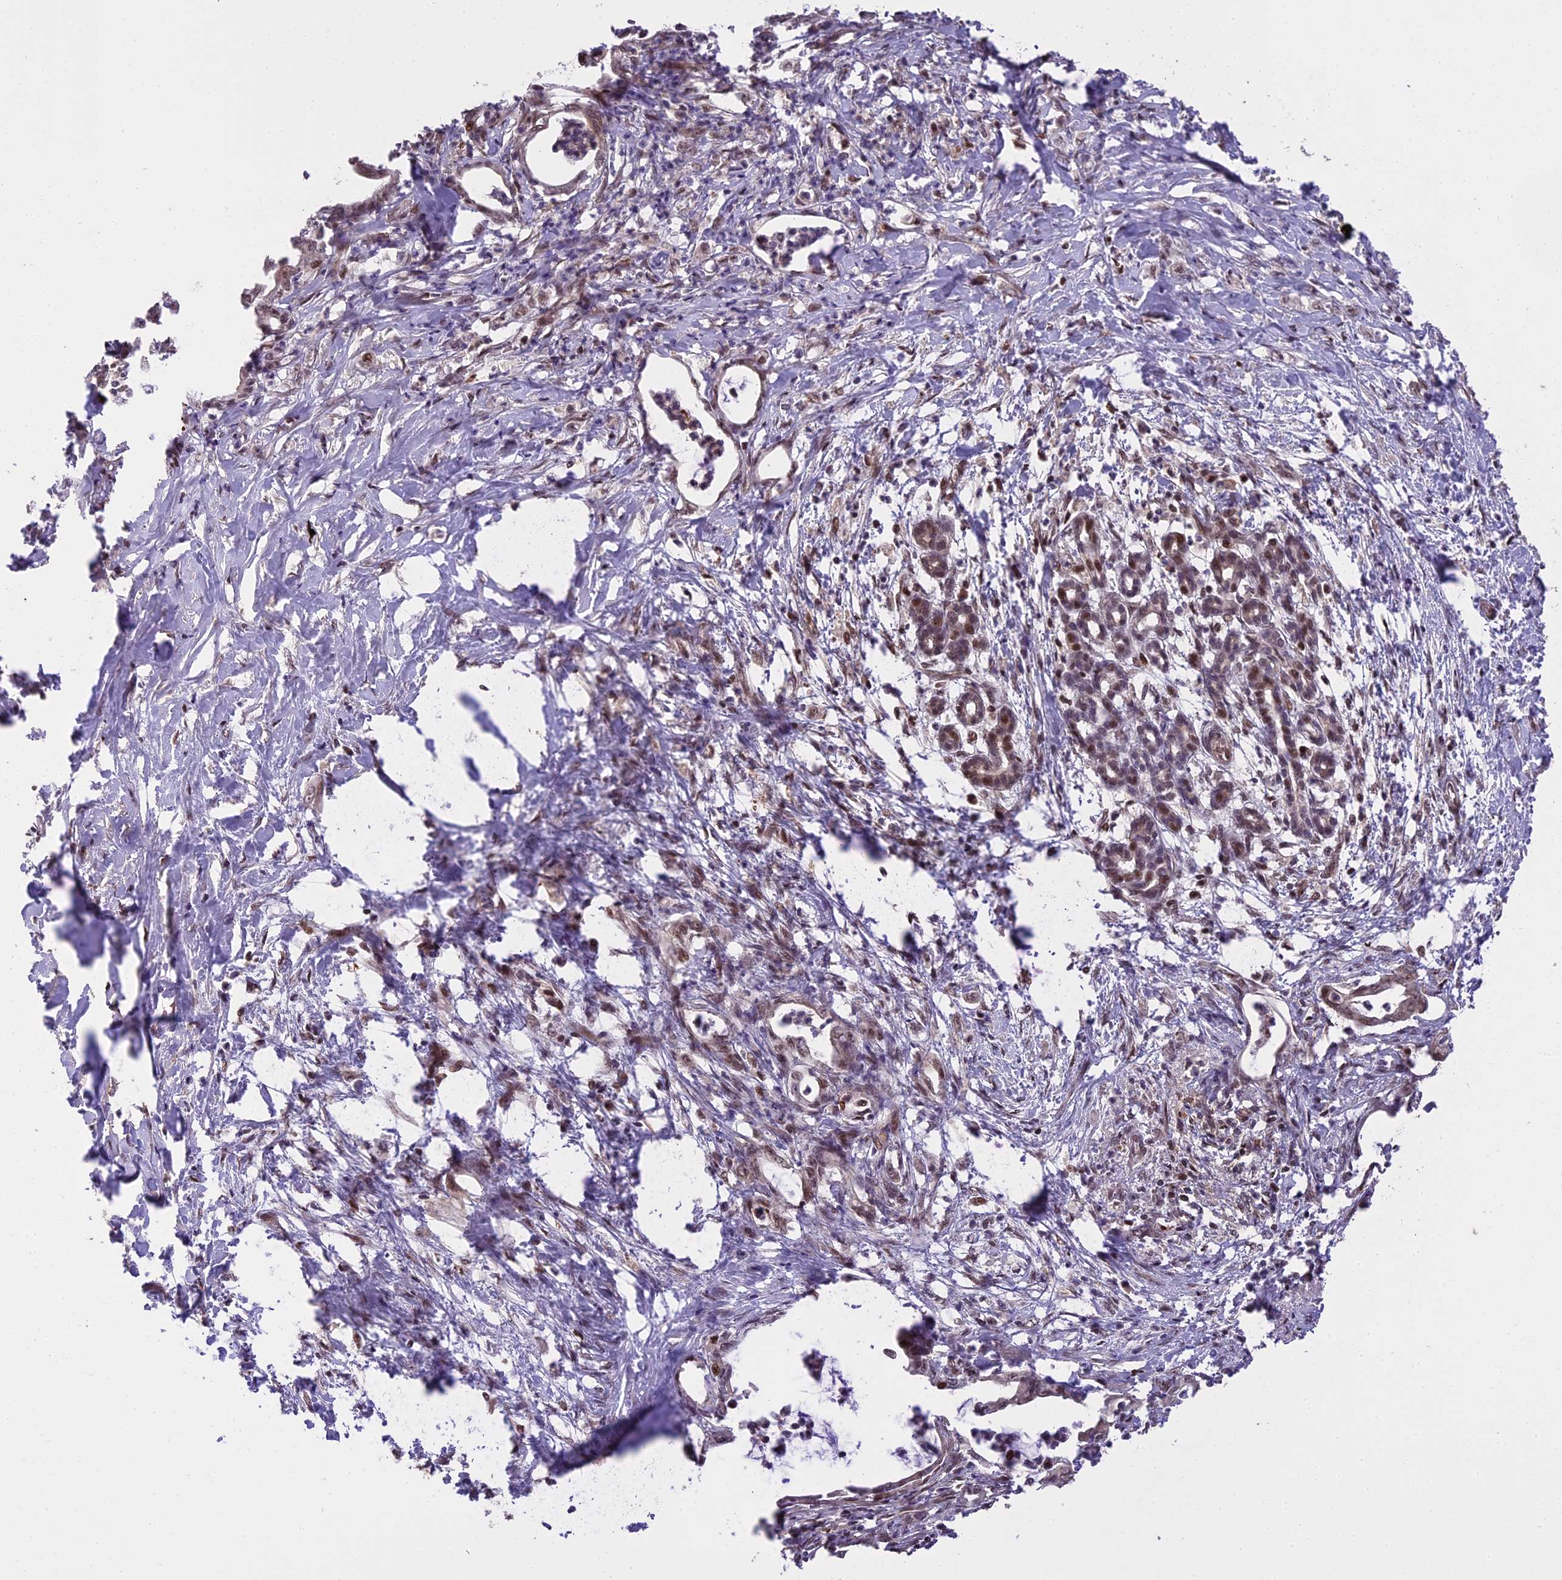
{"staining": {"intensity": "weak", "quantity": "25%-75%", "location": "cytoplasmic/membranous,nuclear"}, "tissue": "pancreatic cancer", "cell_type": "Tumor cells", "image_type": "cancer", "snomed": [{"axis": "morphology", "description": "Adenocarcinoma, NOS"}, {"axis": "topography", "description": "Pancreas"}], "caption": "There is low levels of weak cytoplasmic/membranous and nuclear expression in tumor cells of adenocarcinoma (pancreatic), as demonstrated by immunohistochemical staining (brown color).", "gene": "PRELID2", "patient": {"sex": "female", "age": 55}}